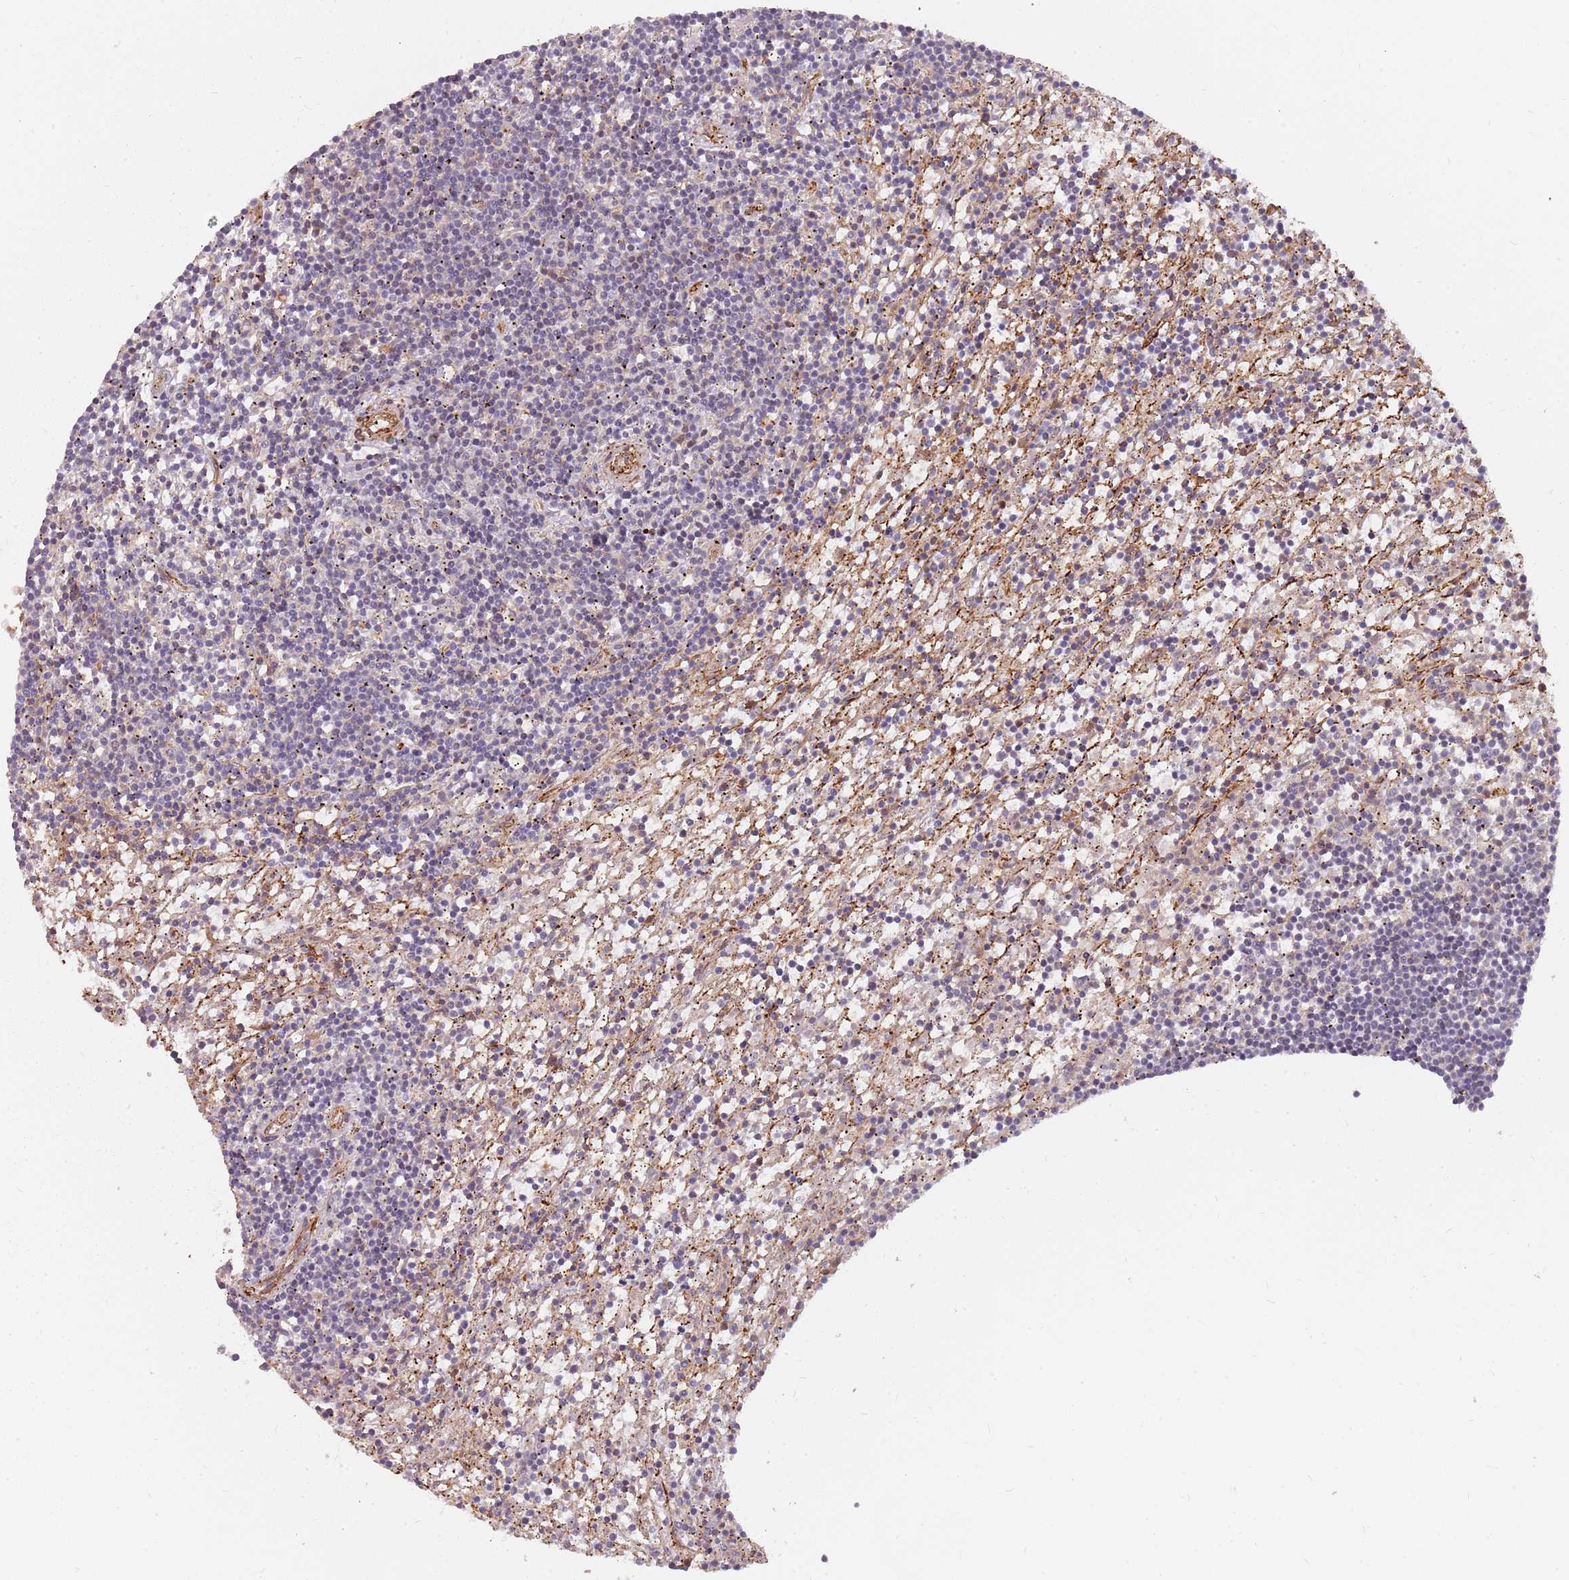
{"staining": {"intensity": "negative", "quantity": "none", "location": "none"}, "tissue": "lymphoma", "cell_type": "Tumor cells", "image_type": "cancer", "snomed": [{"axis": "morphology", "description": "Malignant lymphoma, non-Hodgkin's type, Low grade"}, {"axis": "topography", "description": "Spleen"}], "caption": "Image shows no protein staining in tumor cells of lymphoma tissue.", "gene": "PPP1R14C", "patient": {"sex": "male", "age": 76}}